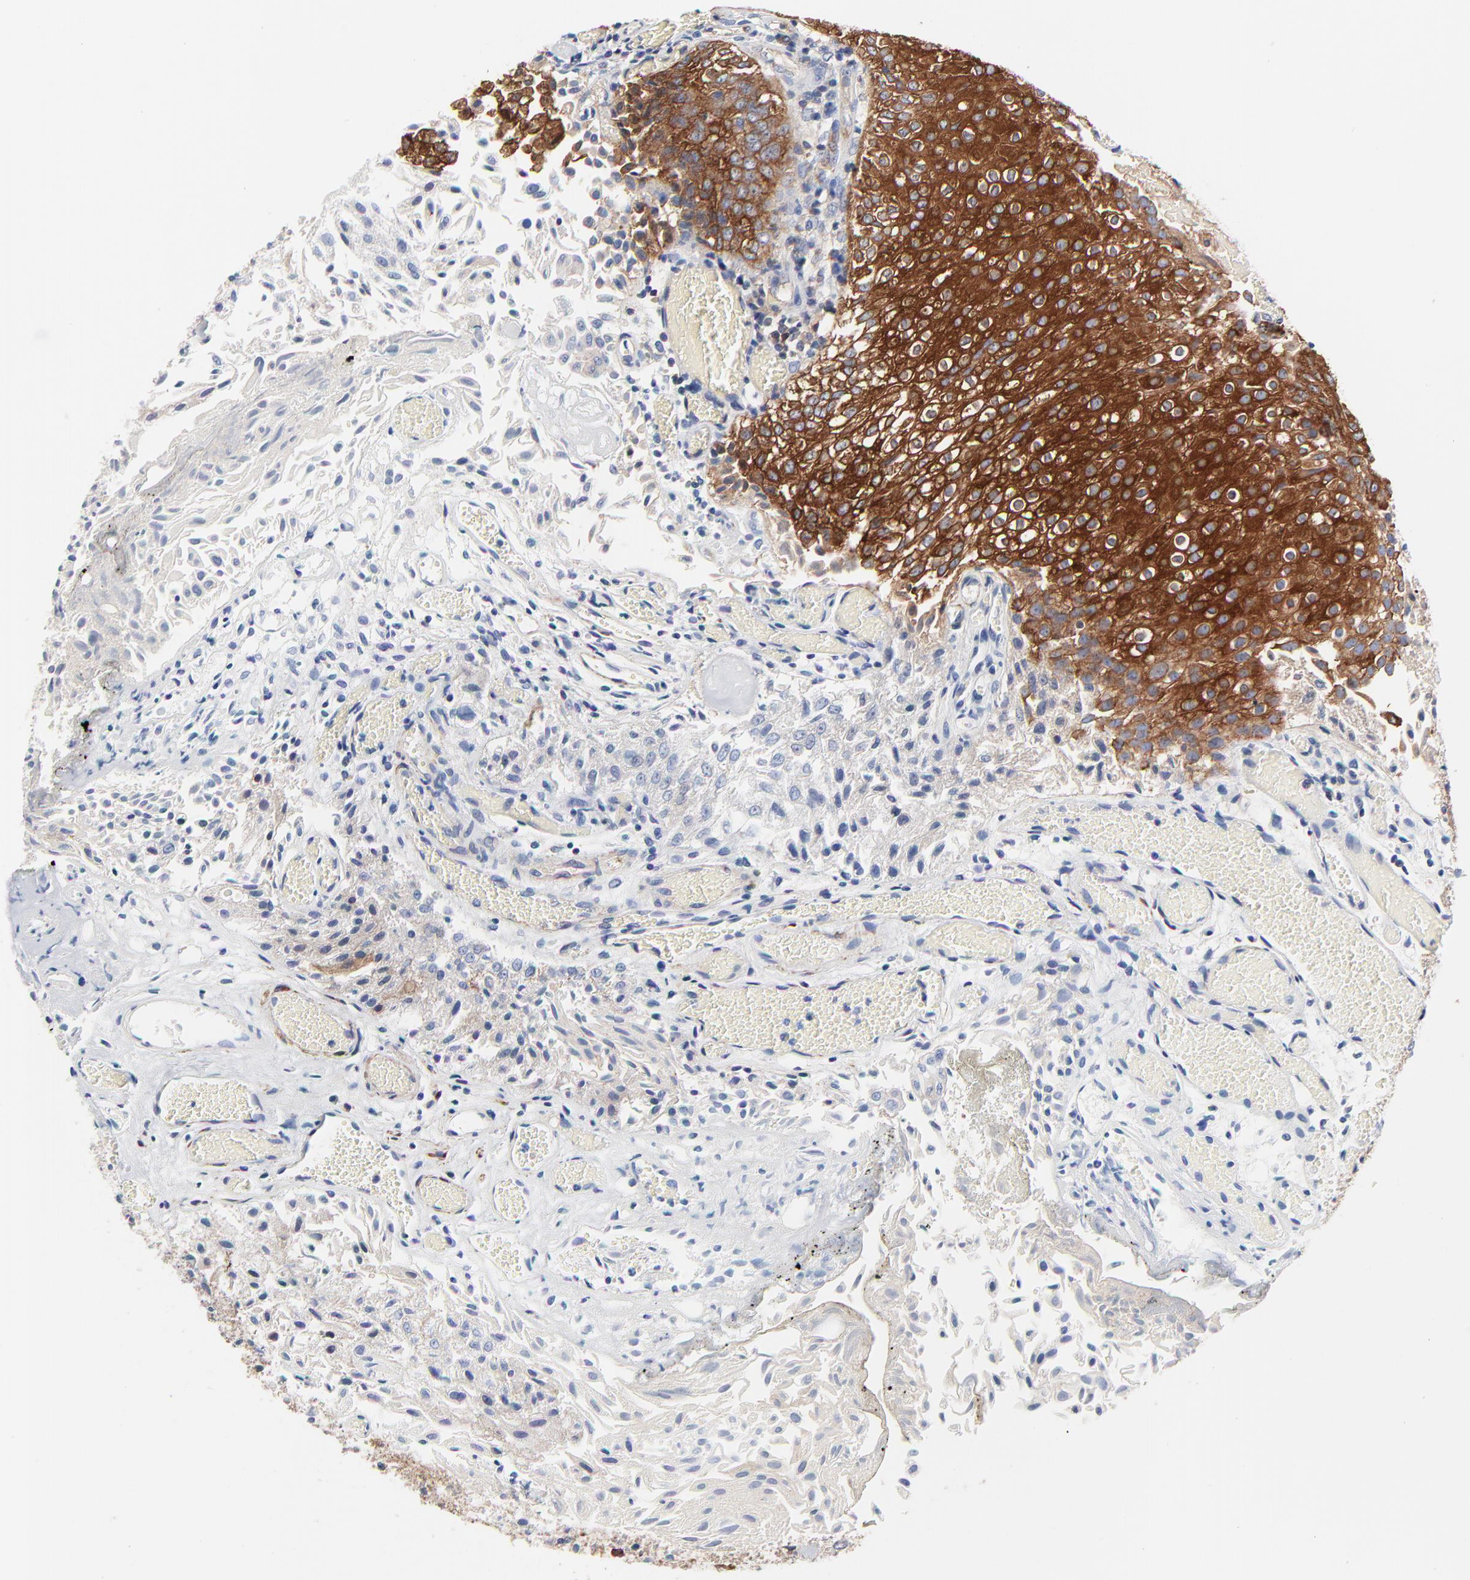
{"staining": {"intensity": "strong", "quantity": "25%-75%", "location": "cytoplasmic/membranous"}, "tissue": "urothelial cancer", "cell_type": "Tumor cells", "image_type": "cancer", "snomed": [{"axis": "morphology", "description": "Urothelial carcinoma, Low grade"}, {"axis": "topography", "description": "Urinary bladder"}], "caption": "Urothelial cancer stained with a brown dye displays strong cytoplasmic/membranous positive positivity in approximately 25%-75% of tumor cells.", "gene": "CD2AP", "patient": {"sex": "male", "age": 86}}